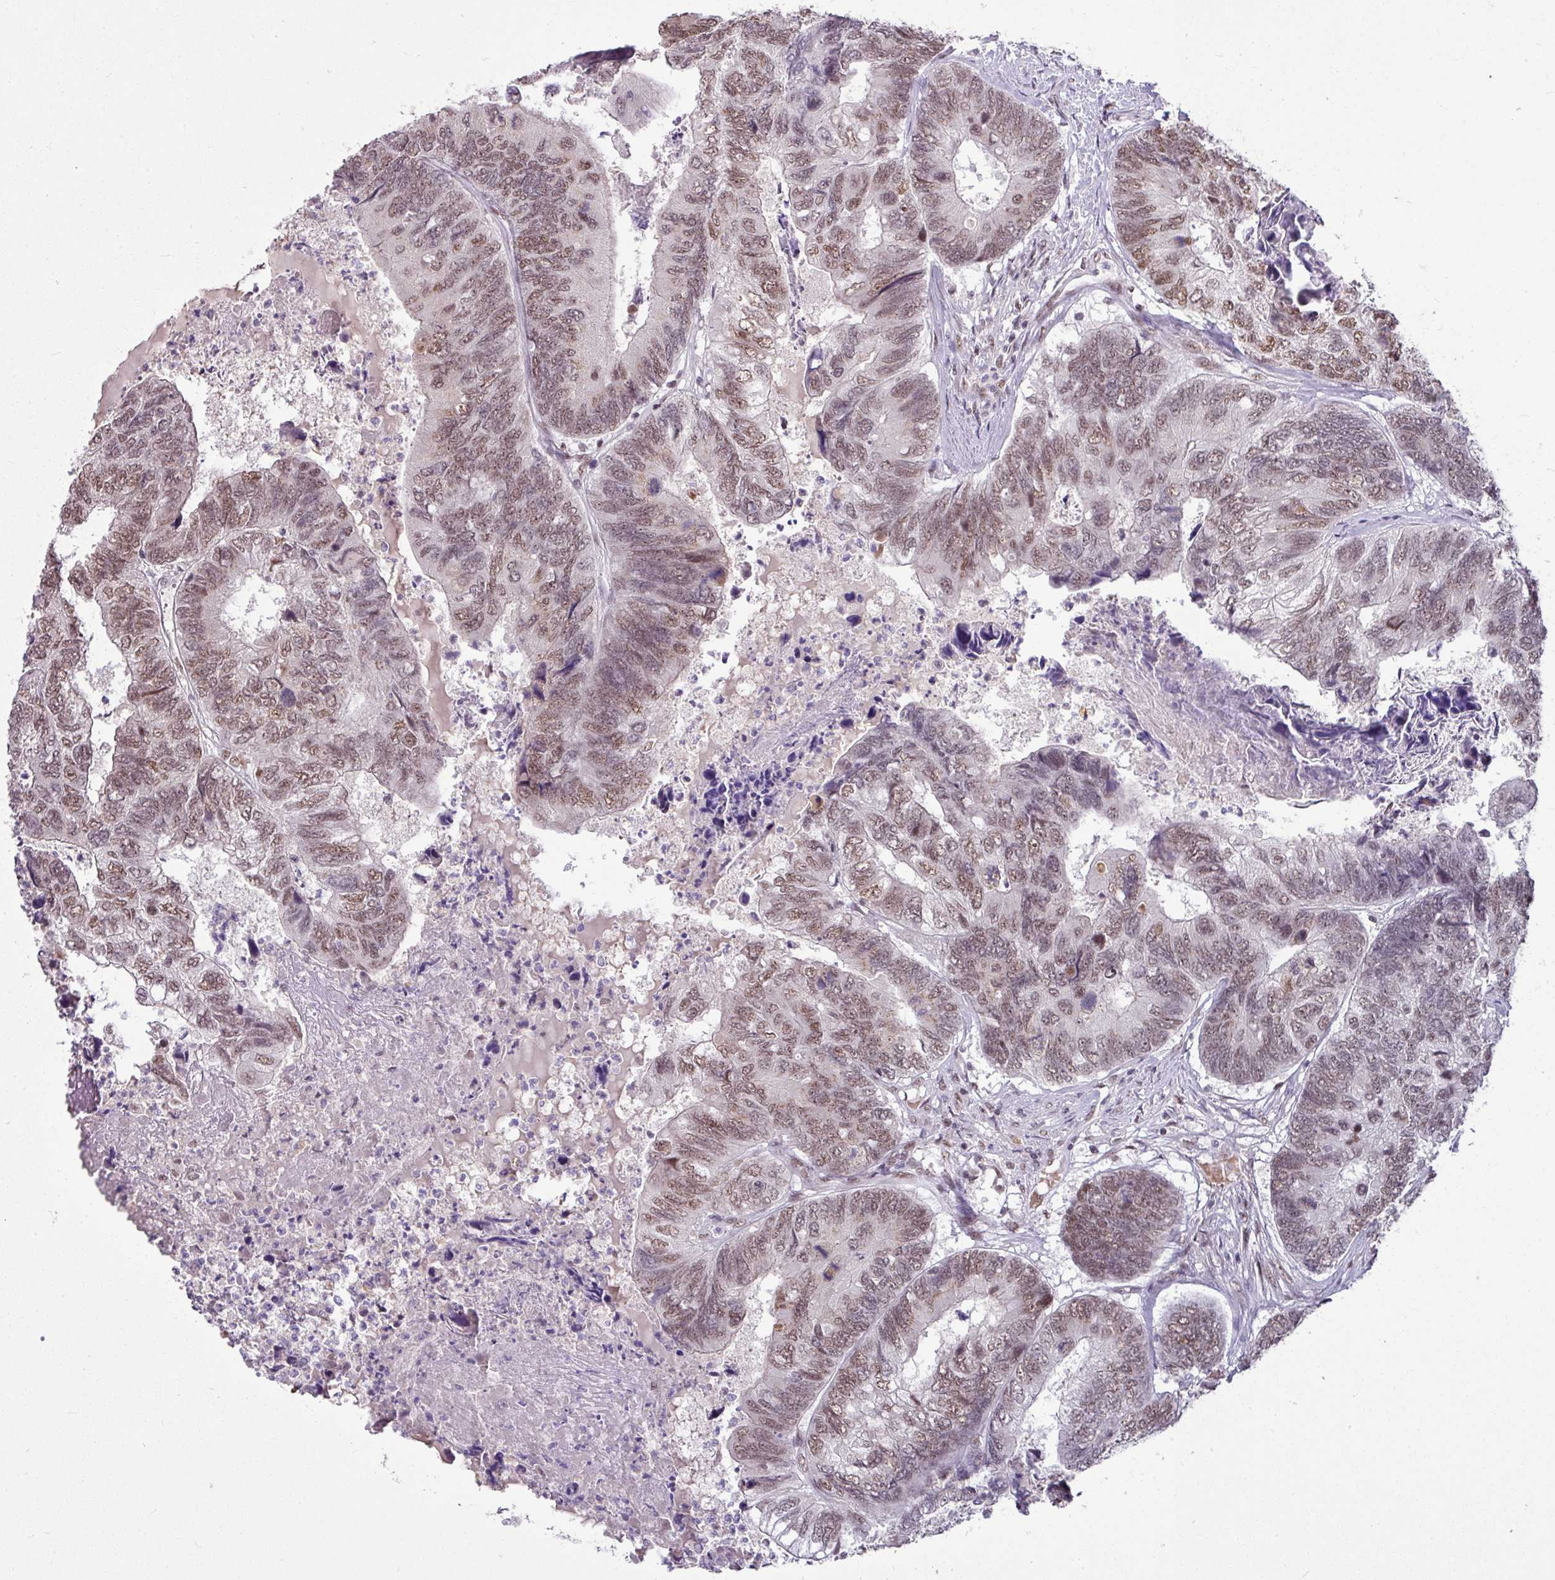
{"staining": {"intensity": "moderate", "quantity": ">75%", "location": "nuclear"}, "tissue": "colorectal cancer", "cell_type": "Tumor cells", "image_type": "cancer", "snomed": [{"axis": "morphology", "description": "Adenocarcinoma, NOS"}, {"axis": "topography", "description": "Colon"}], "caption": "Immunohistochemical staining of colorectal cancer (adenocarcinoma) shows medium levels of moderate nuclear staining in about >75% of tumor cells. Nuclei are stained in blue.", "gene": "TDG", "patient": {"sex": "female", "age": 67}}